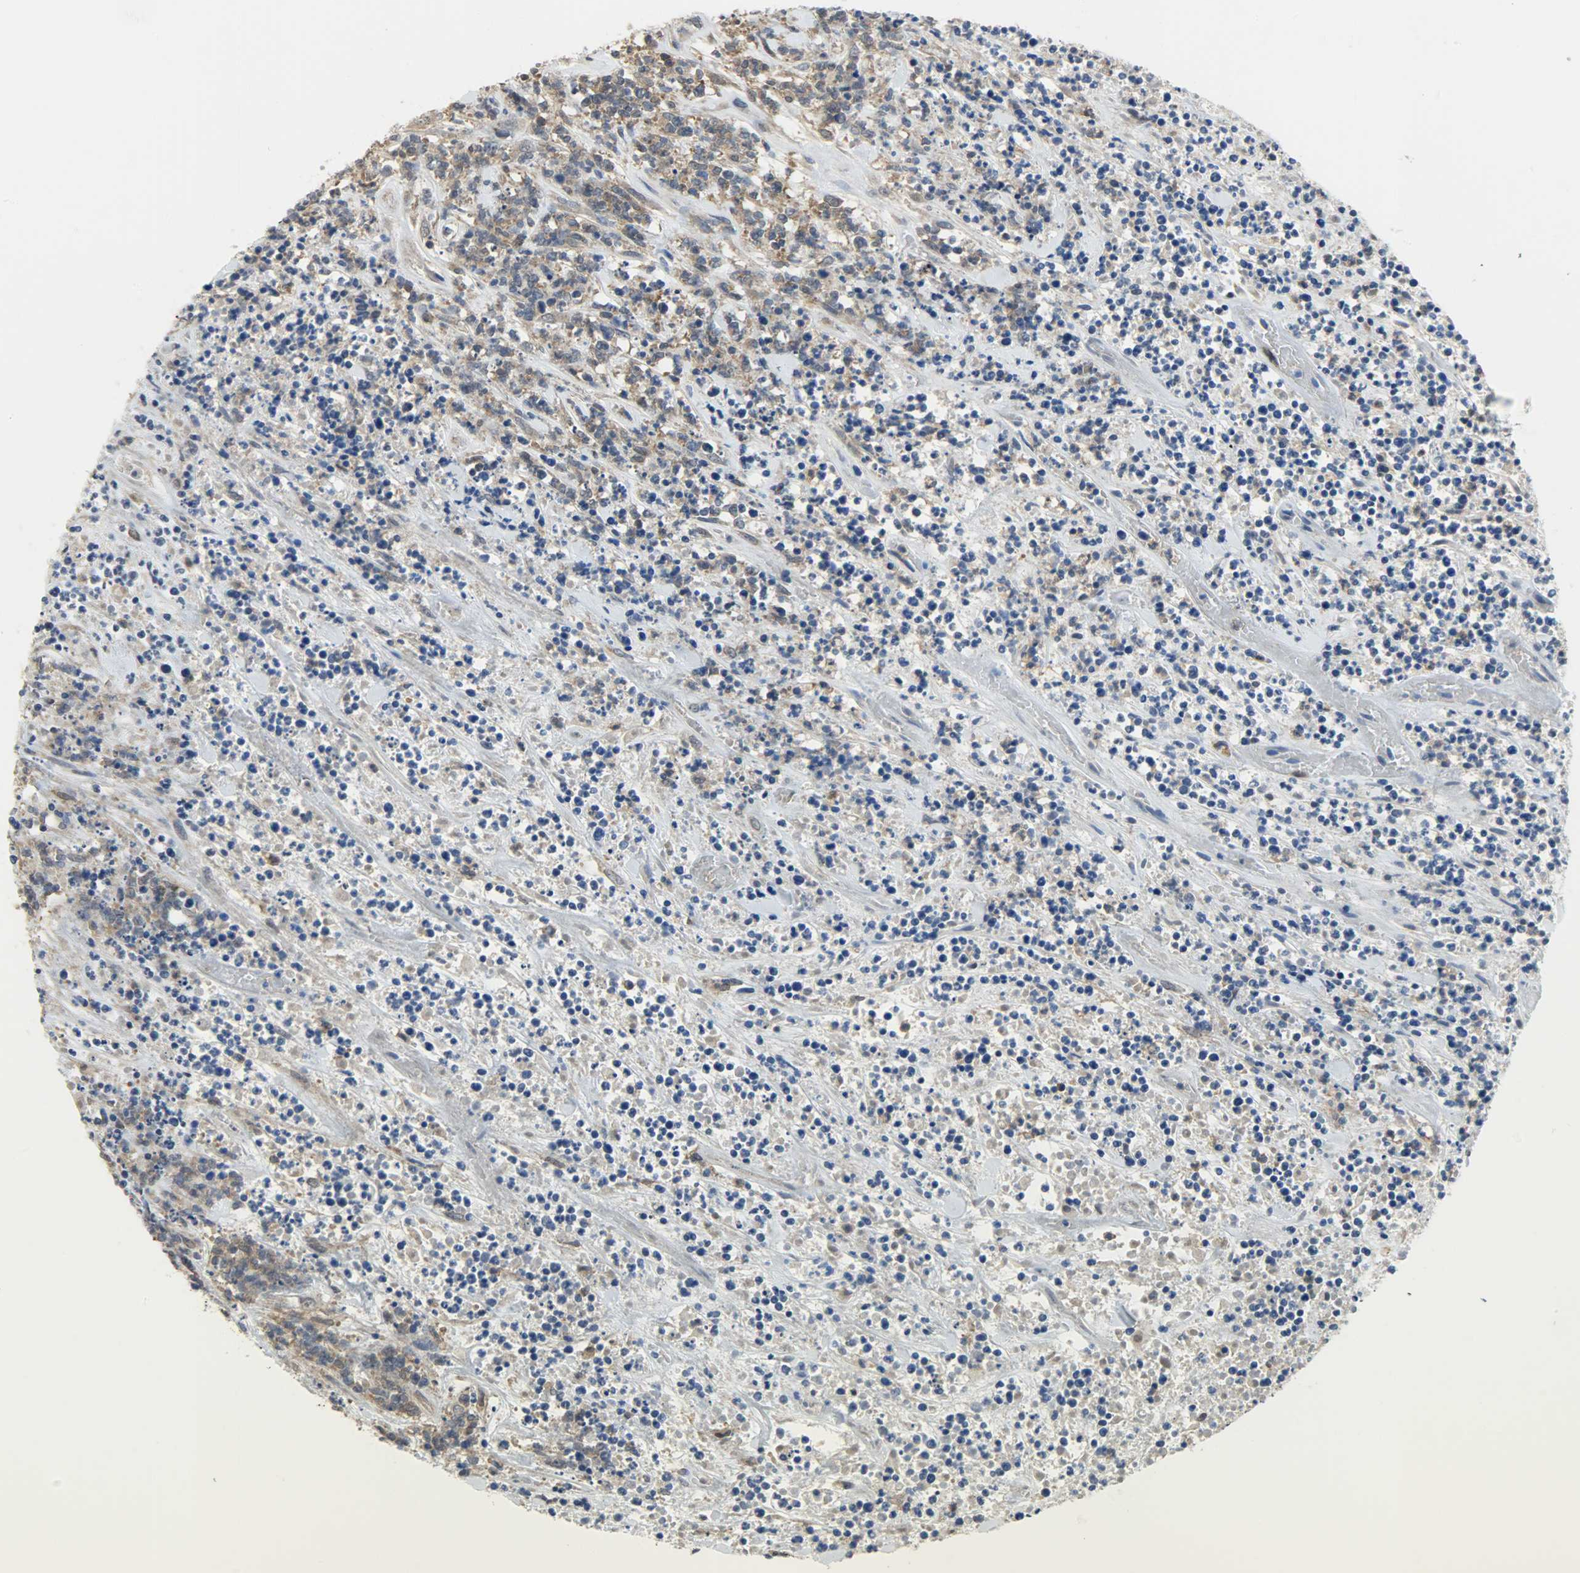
{"staining": {"intensity": "weak", "quantity": ">75%", "location": "cytoplasmic/membranous"}, "tissue": "lymphoma", "cell_type": "Tumor cells", "image_type": "cancer", "snomed": [{"axis": "morphology", "description": "Malignant lymphoma, non-Hodgkin's type, High grade"}, {"axis": "topography", "description": "Soft tissue"}], "caption": "Malignant lymphoma, non-Hodgkin's type (high-grade) stained with a brown dye displays weak cytoplasmic/membranous positive positivity in about >75% of tumor cells.", "gene": "TRIM21", "patient": {"sex": "male", "age": 18}}